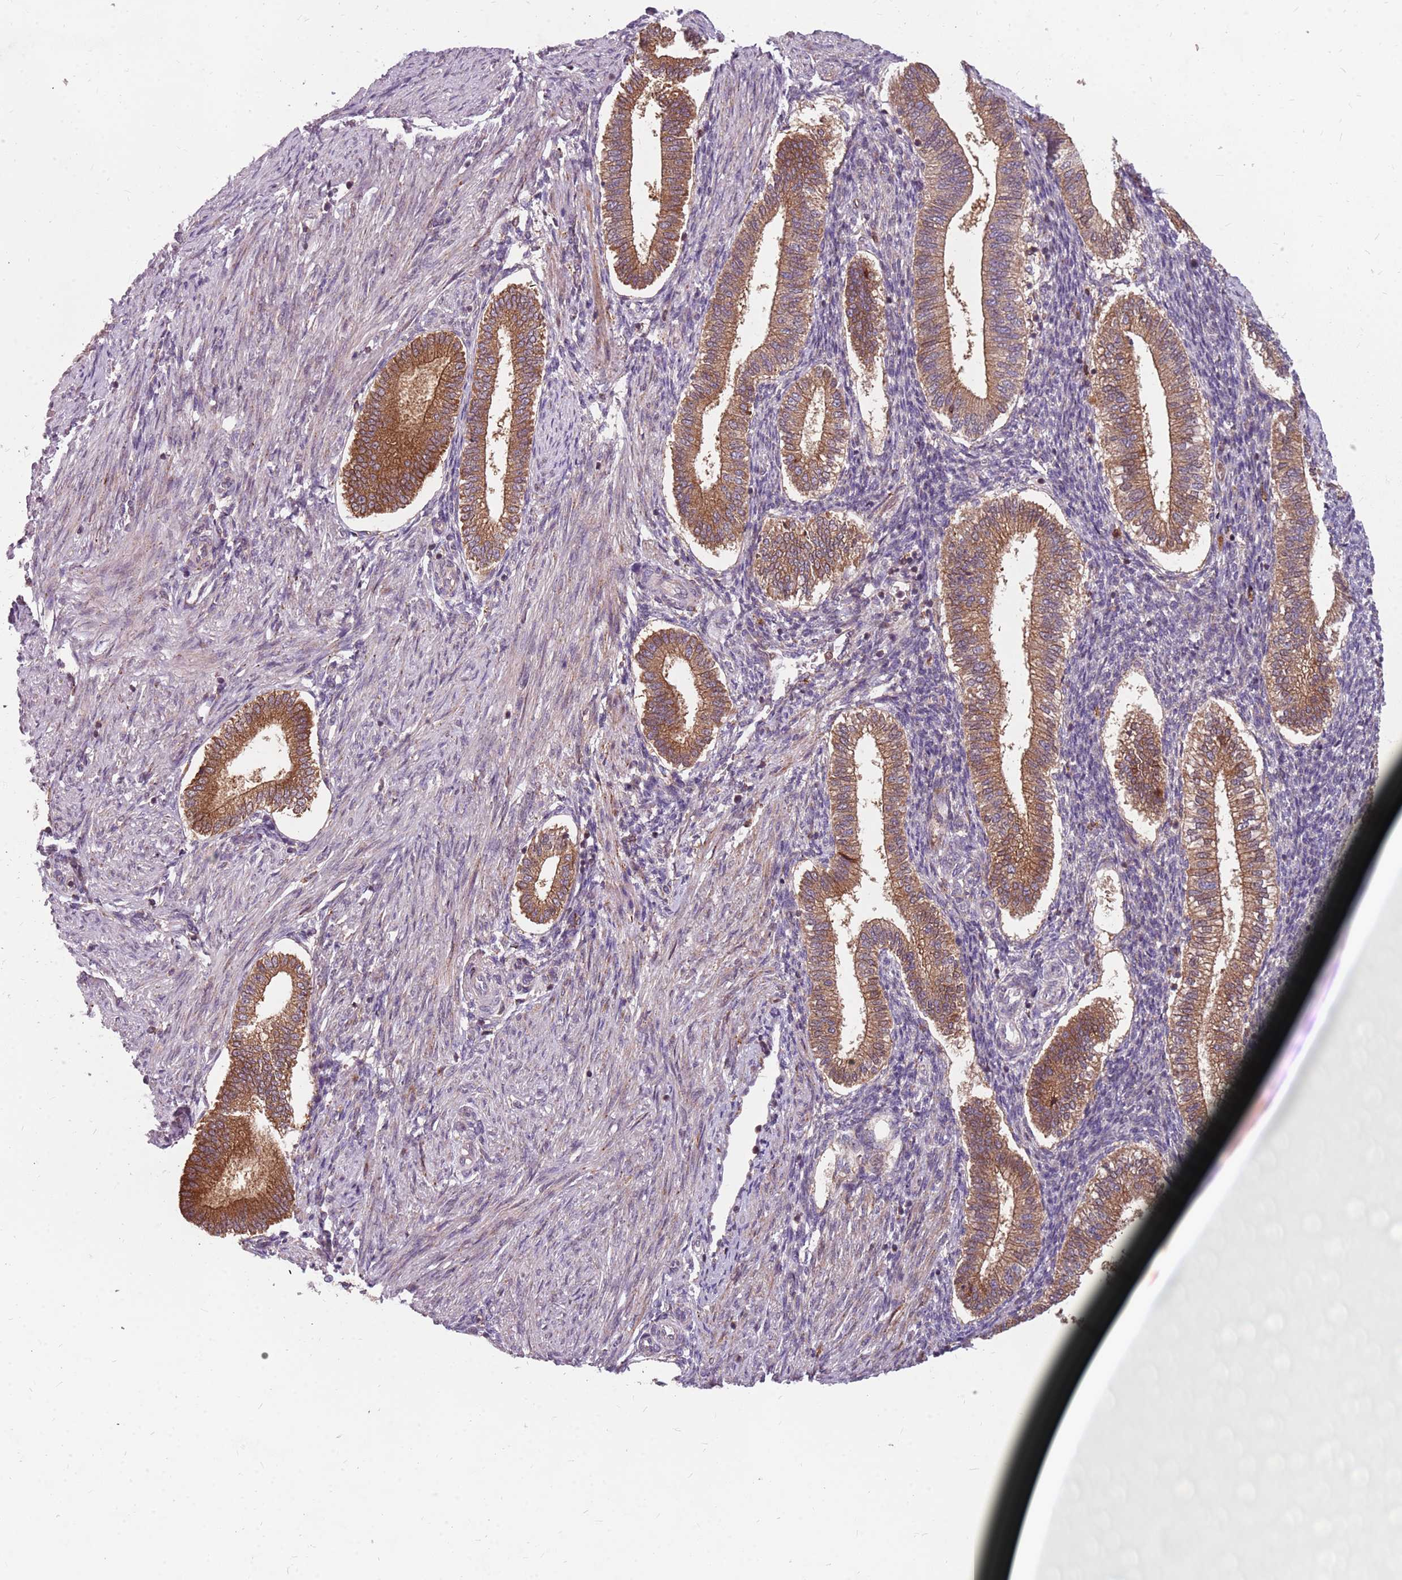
{"staining": {"intensity": "moderate", "quantity": ">75%", "location": "cytoplasmic/membranous"}, "tissue": "endometrium", "cell_type": "Cells in endometrial stroma", "image_type": "normal", "snomed": [{"axis": "morphology", "description": "Normal tissue, NOS"}, {"axis": "topography", "description": "Endometrium"}], "caption": "Moderate cytoplasmic/membranous protein positivity is seen in about >75% of cells in endometrial stroma in endometrium.", "gene": "NME4", "patient": {"sex": "female", "age": 25}}